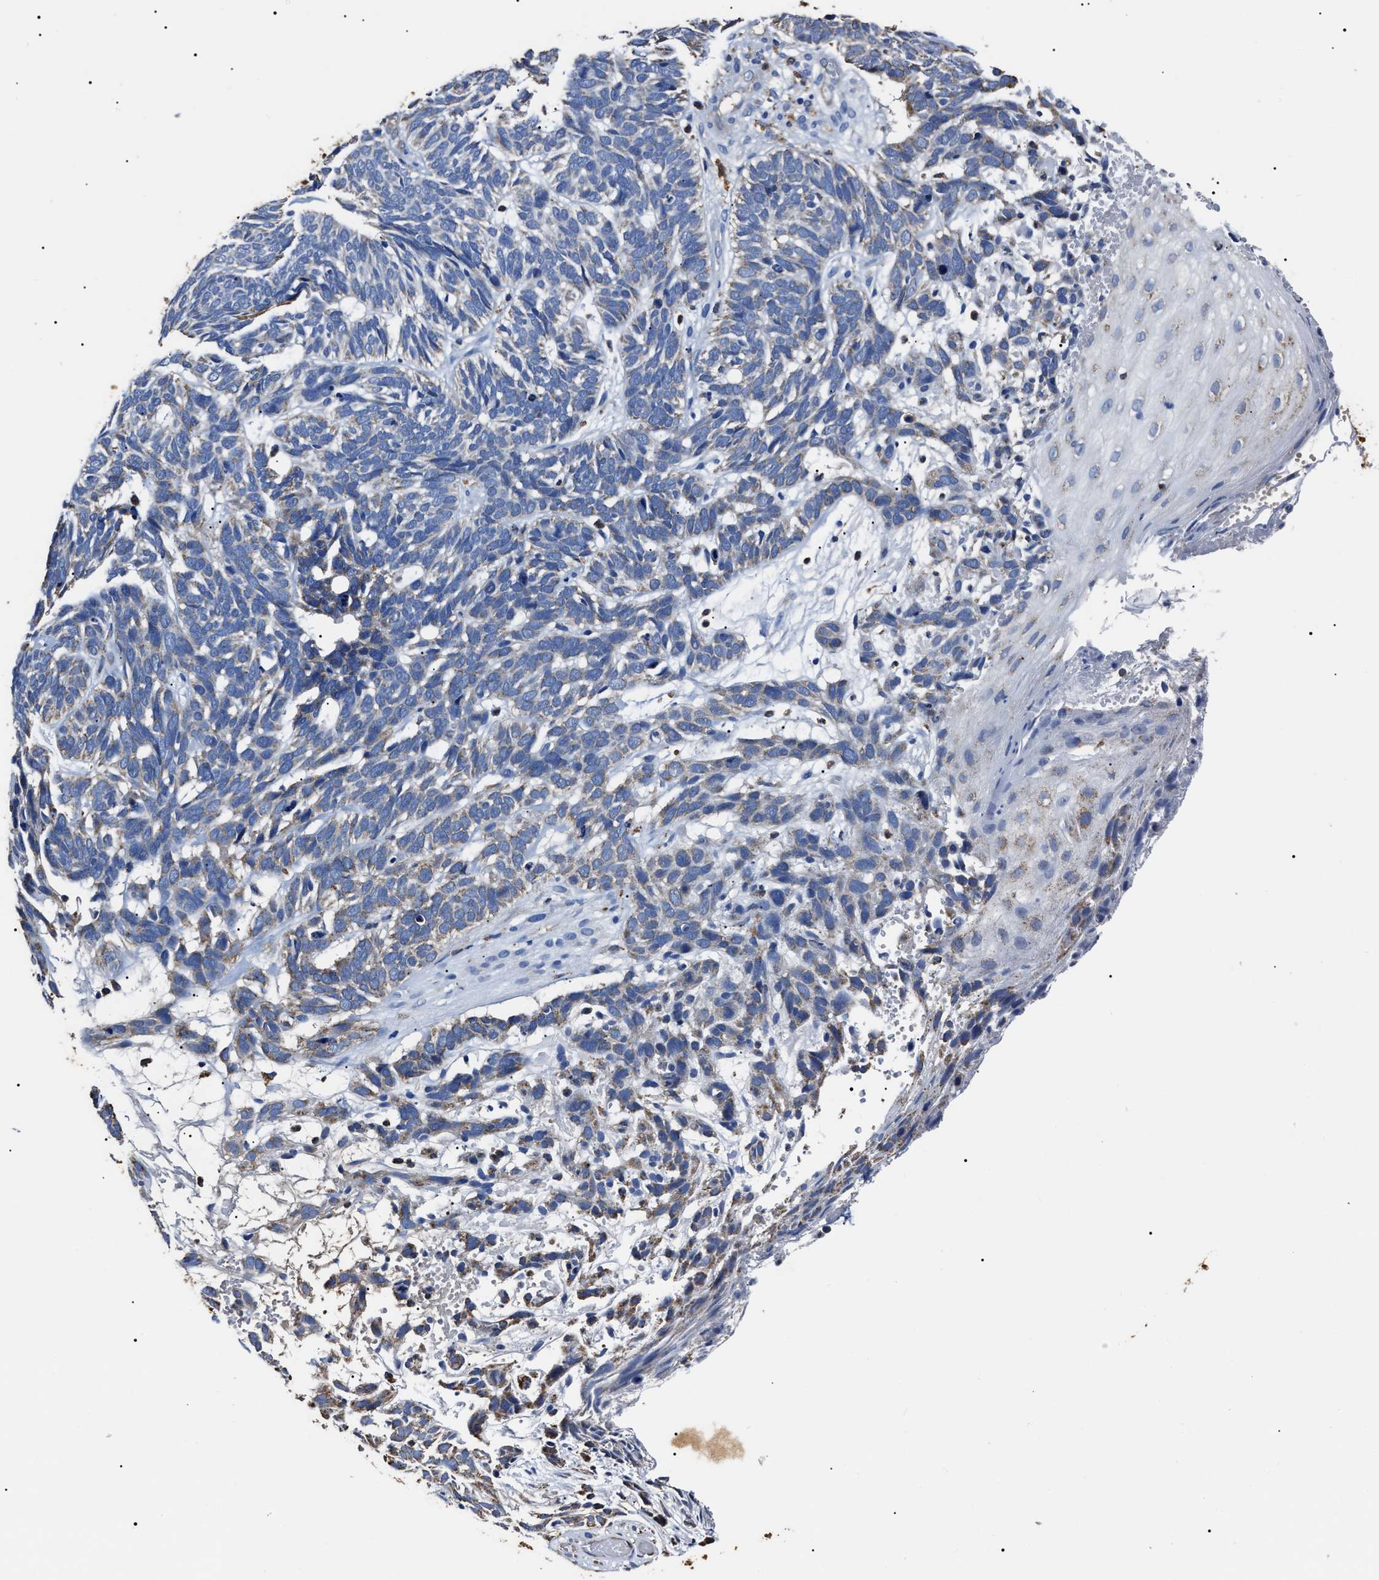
{"staining": {"intensity": "weak", "quantity": "<25%", "location": "cytoplasmic/membranous"}, "tissue": "skin cancer", "cell_type": "Tumor cells", "image_type": "cancer", "snomed": [{"axis": "morphology", "description": "Basal cell carcinoma"}, {"axis": "topography", "description": "Skin"}], "caption": "Tumor cells show no significant protein expression in basal cell carcinoma (skin).", "gene": "ALDH1A1", "patient": {"sex": "male", "age": 87}}